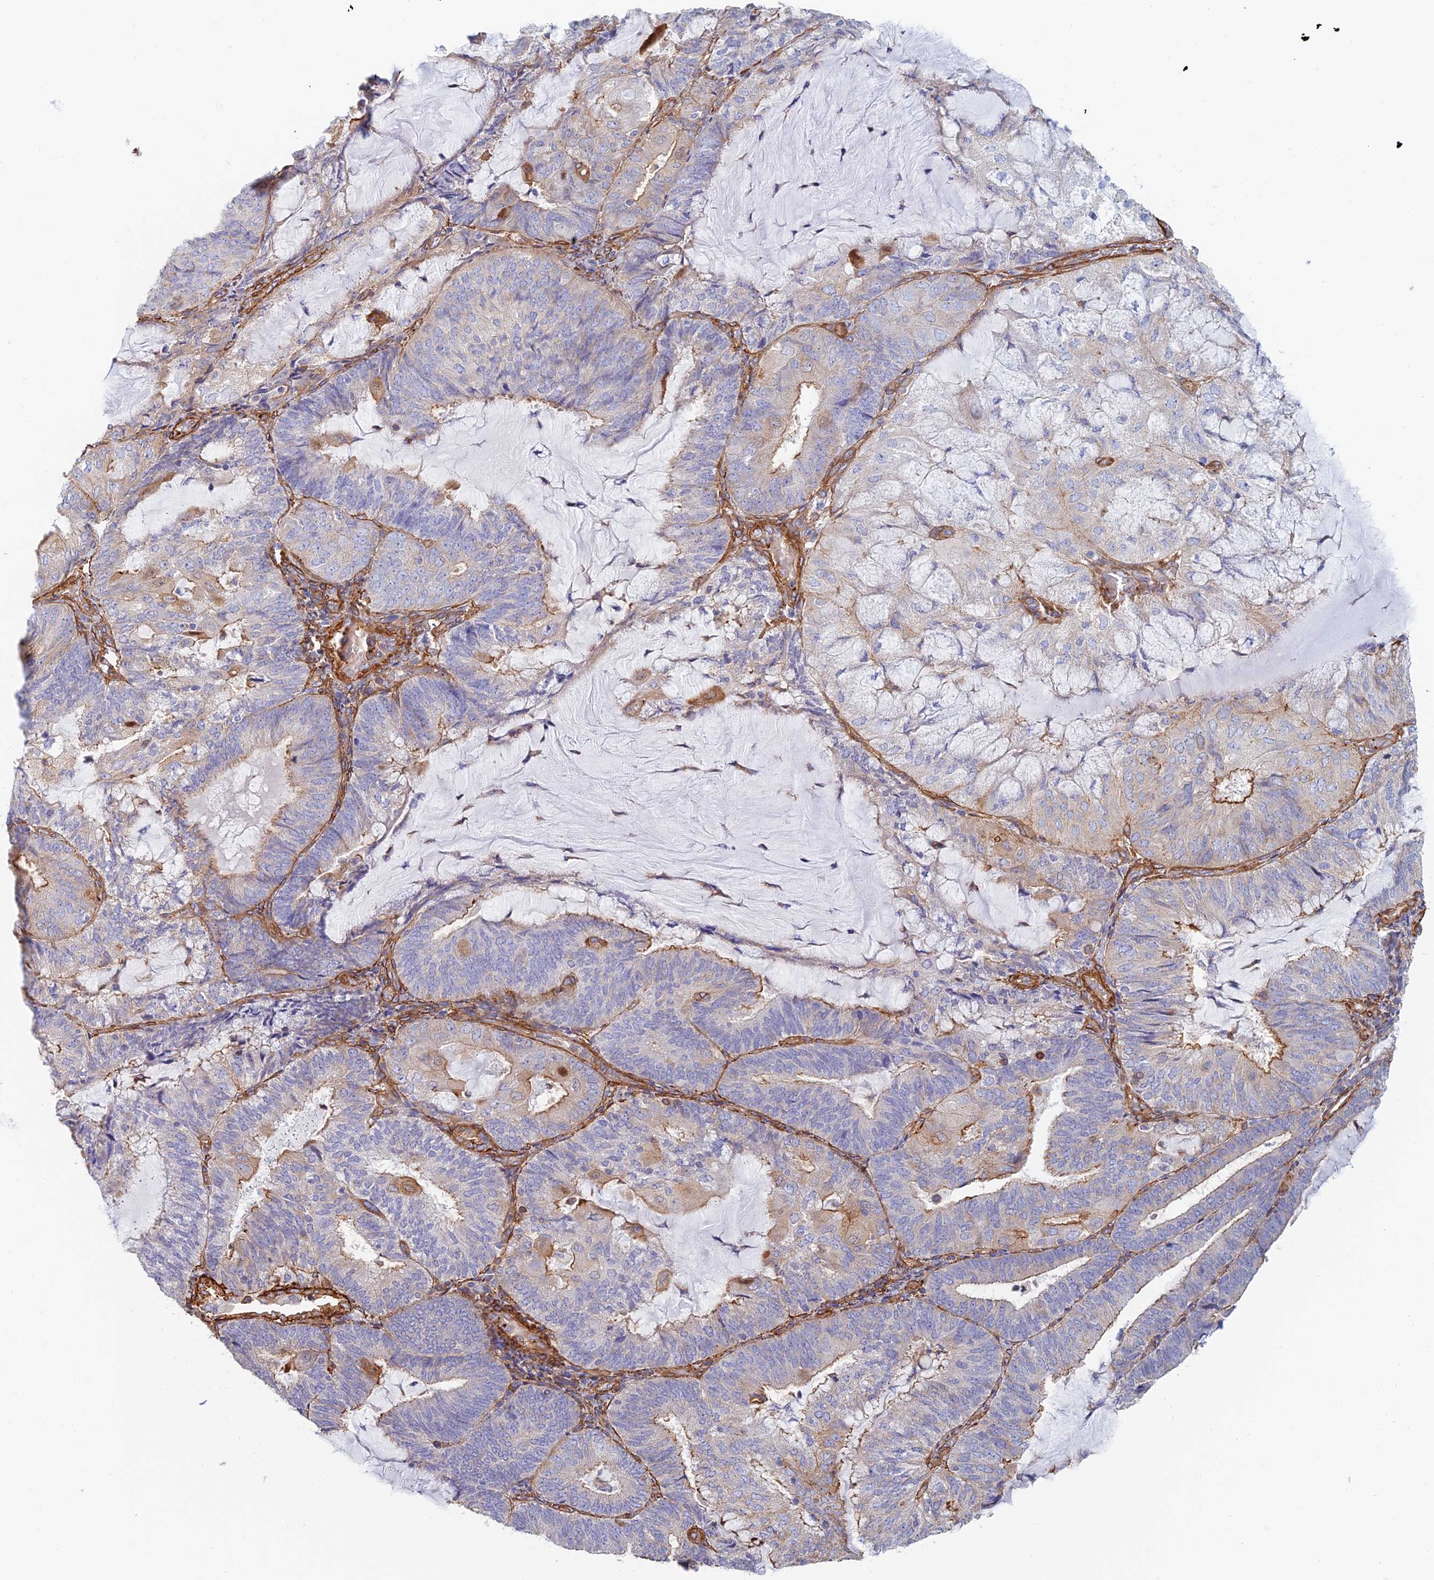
{"staining": {"intensity": "moderate", "quantity": "25%-75%", "location": "cytoplasmic/membranous"}, "tissue": "endometrial cancer", "cell_type": "Tumor cells", "image_type": "cancer", "snomed": [{"axis": "morphology", "description": "Adenocarcinoma, NOS"}, {"axis": "topography", "description": "Endometrium"}], "caption": "Protein expression analysis of human adenocarcinoma (endometrial) reveals moderate cytoplasmic/membranous expression in approximately 25%-75% of tumor cells. (DAB (3,3'-diaminobenzidine) IHC, brown staining for protein, blue staining for nuclei).", "gene": "PAK4", "patient": {"sex": "female", "age": 81}}